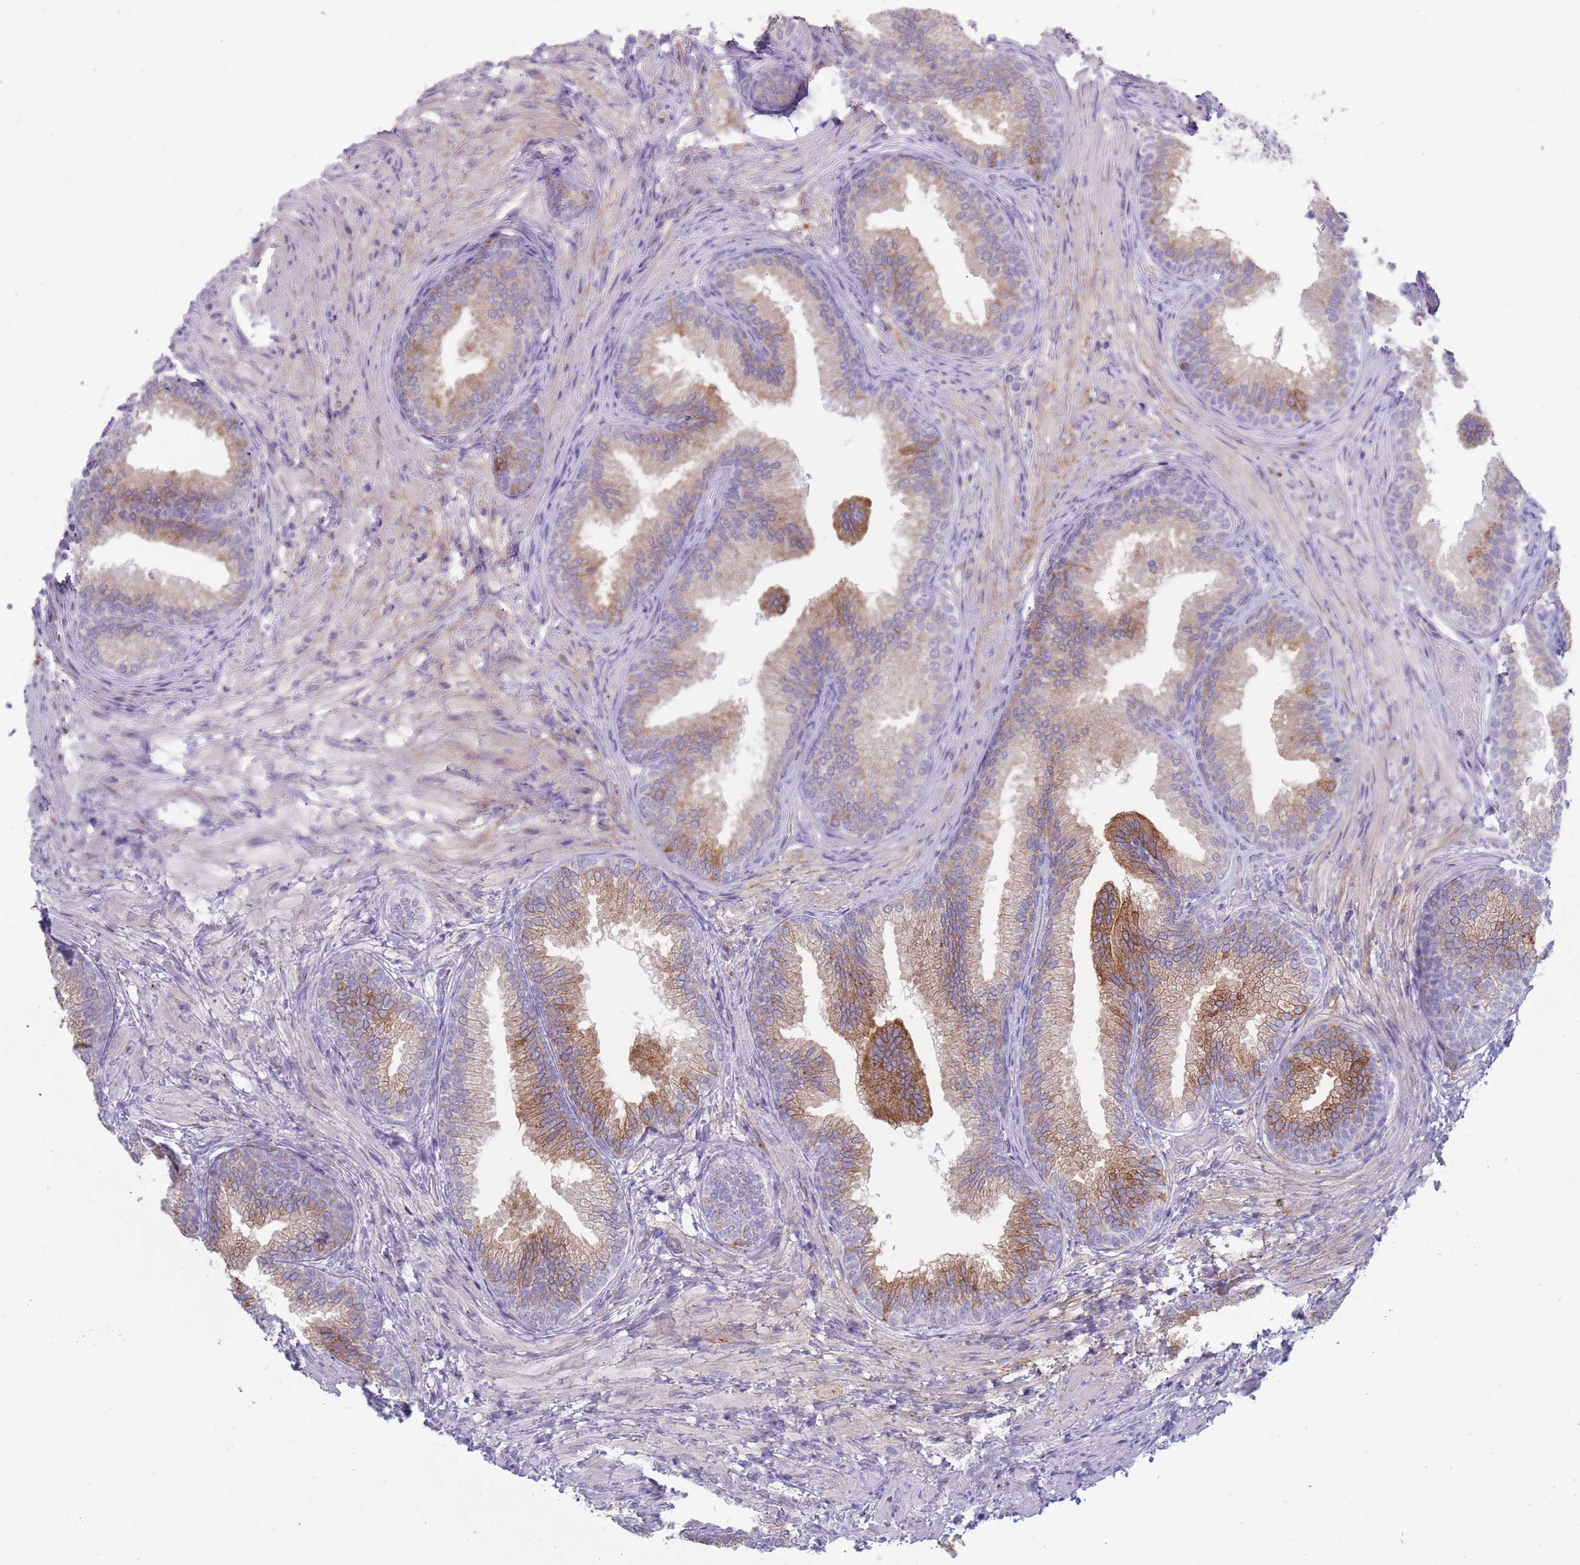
{"staining": {"intensity": "moderate", "quantity": "25%-75%", "location": "cytoplasmic/membranous"}, "tissue": "prostate", "cell_type": "Glandular cells", "image_type": "normal", "snomed": [{"axis": "morphology", "description": "Normal tissue, NOS"}, {"axis": "topography", "description": "Prostate"}], "caption": "Brown immunohistochemical staining in normal human prostate demonstrates moderate cytoplasmic/membranous staining in about 25%-75% of glandular cells.", "gene": "ACSBG1", "patient": {"sex": "male", "age": 76}}